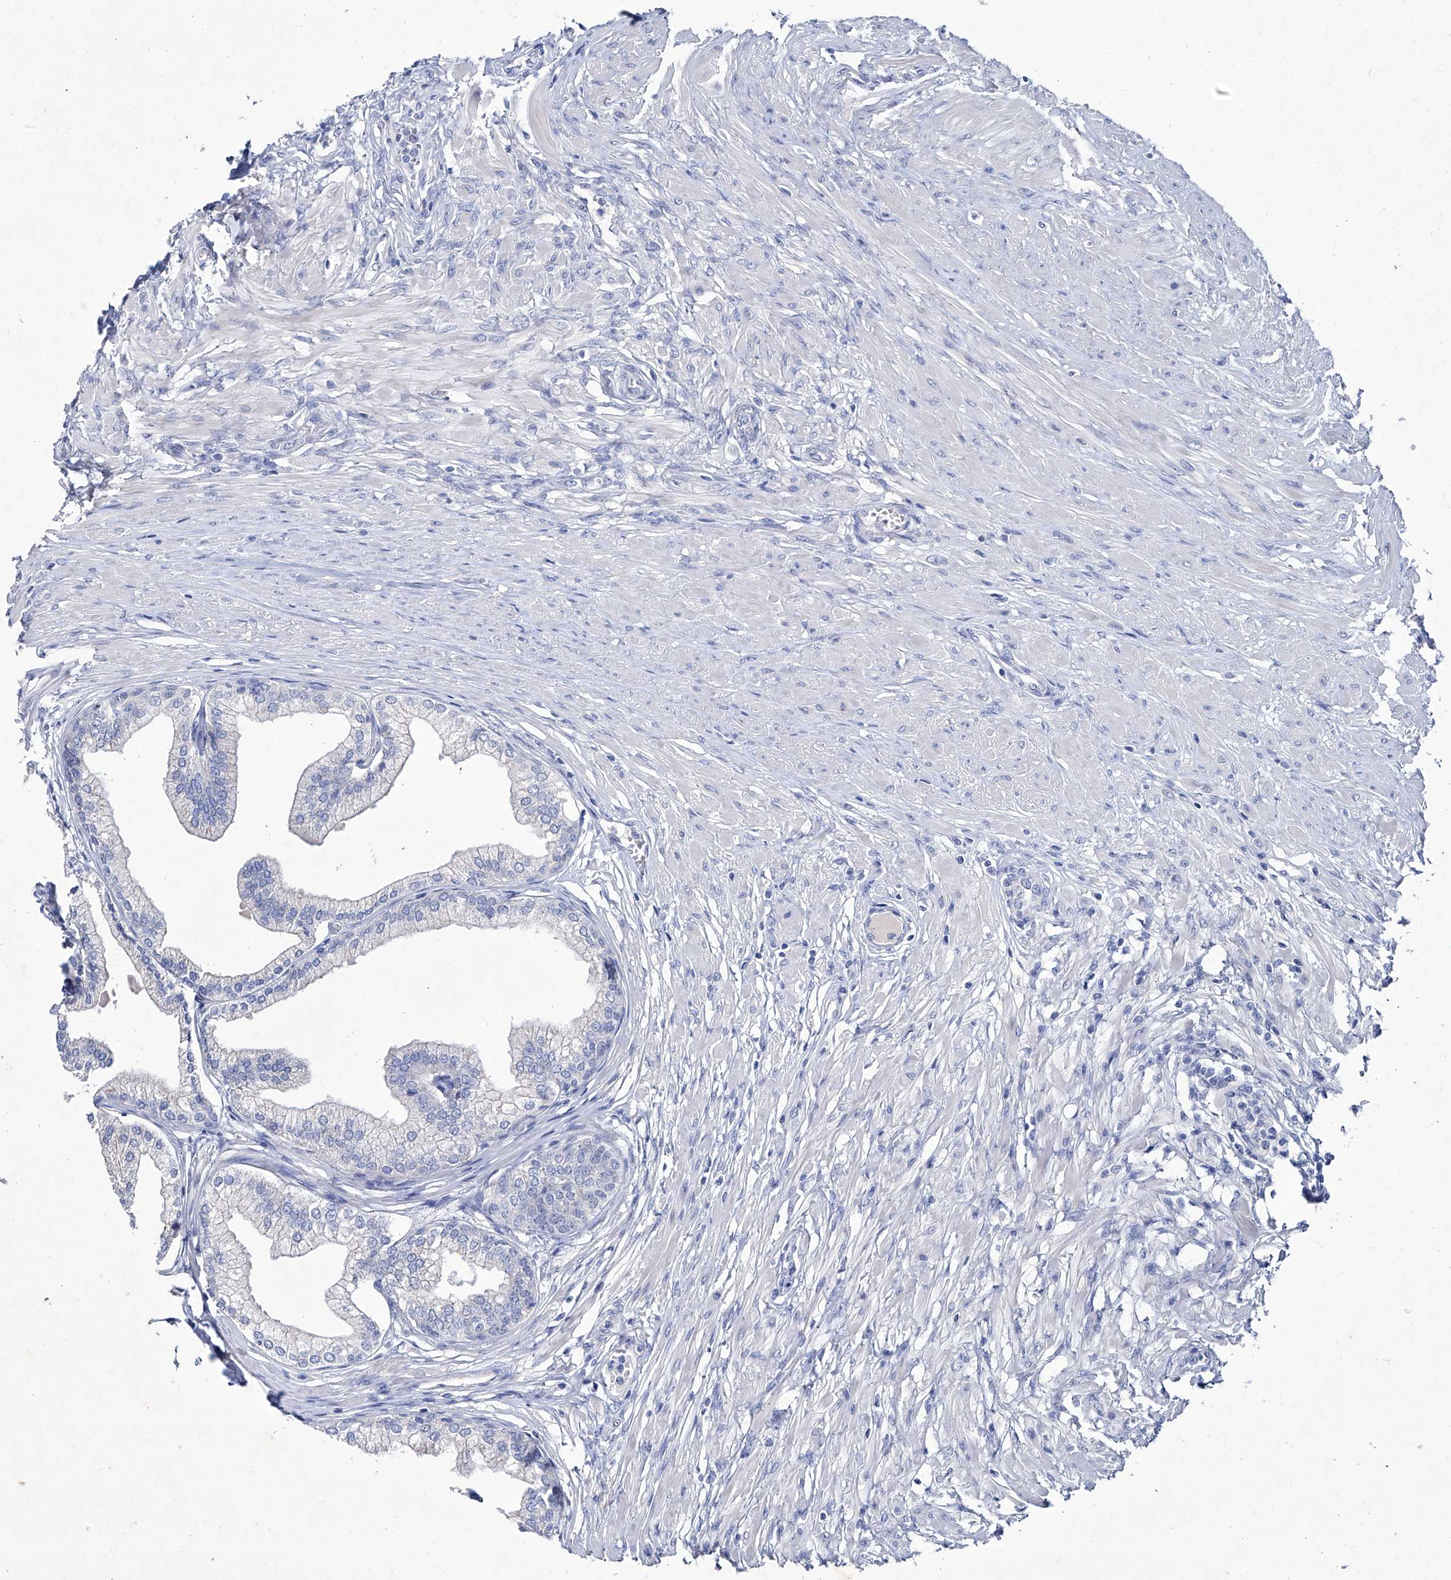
{"staining": {"intensity": "negative", "quantity": "none", "location": "none"}, "tissue": "prostate", "cell_type": "Glandular cells", "image_type": "normal", "snomed": [{"axis": "morphology", "description": "Normal tissue, NOS"}, {"axis": "morphology", "description": "Urothelial carcinoma, Low grade"}, {"axis": "topography", "description": "Urinary bladder"}, {"axis": "topography", "description": "Prostate"}], "caption": "This is an immunohistochemistry histopathology image of benign prostate. There is no expression in glandular cells.", "gene": "KLHL17", "patient": {"sex": "male", "age": 60}}